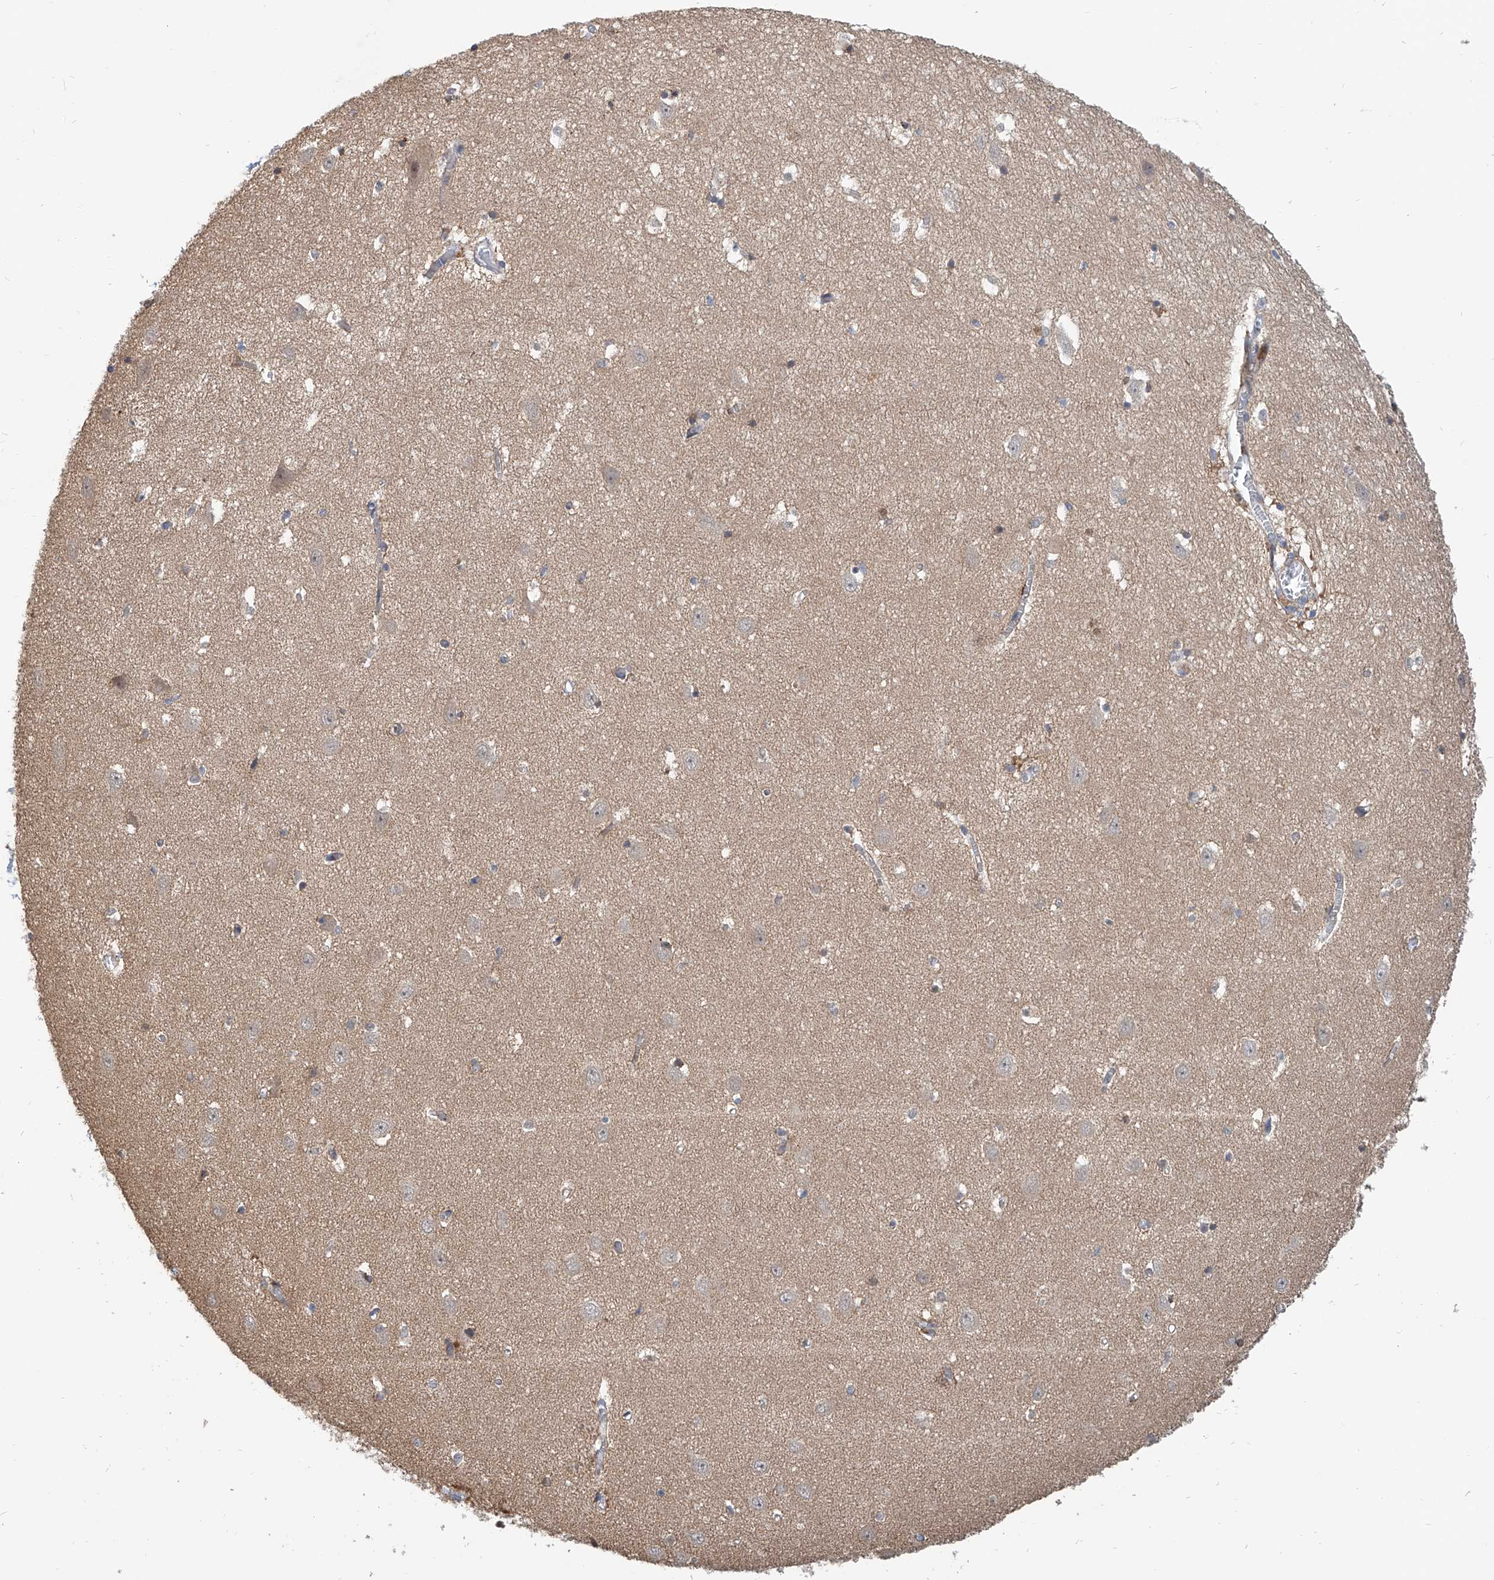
{"staining": {"intensity": "negative", "quantity": "none", "location": "none"}, "tissue": "hippocampus", "cell_type": "Glial cells", "image_type": "normal", "snomed": [{"axis": "morphology", "description": "Normal tissue, NOS"}, {"axis": "topography", "description": "Hippocampus"}], "caption": "Immunohistochemistry photomicrograph of normal human hippocampus stained for a protein (brown), which exhibits no staining in glial cells. (Stains: DAB (3,3'-diaminobenzidine) IHC with hematoxylin counter stain, Microscopy: brightfield microscopy at high magnification).", "gene": "MAGEE2", "patient": {"sex": "female", "age": 64}}